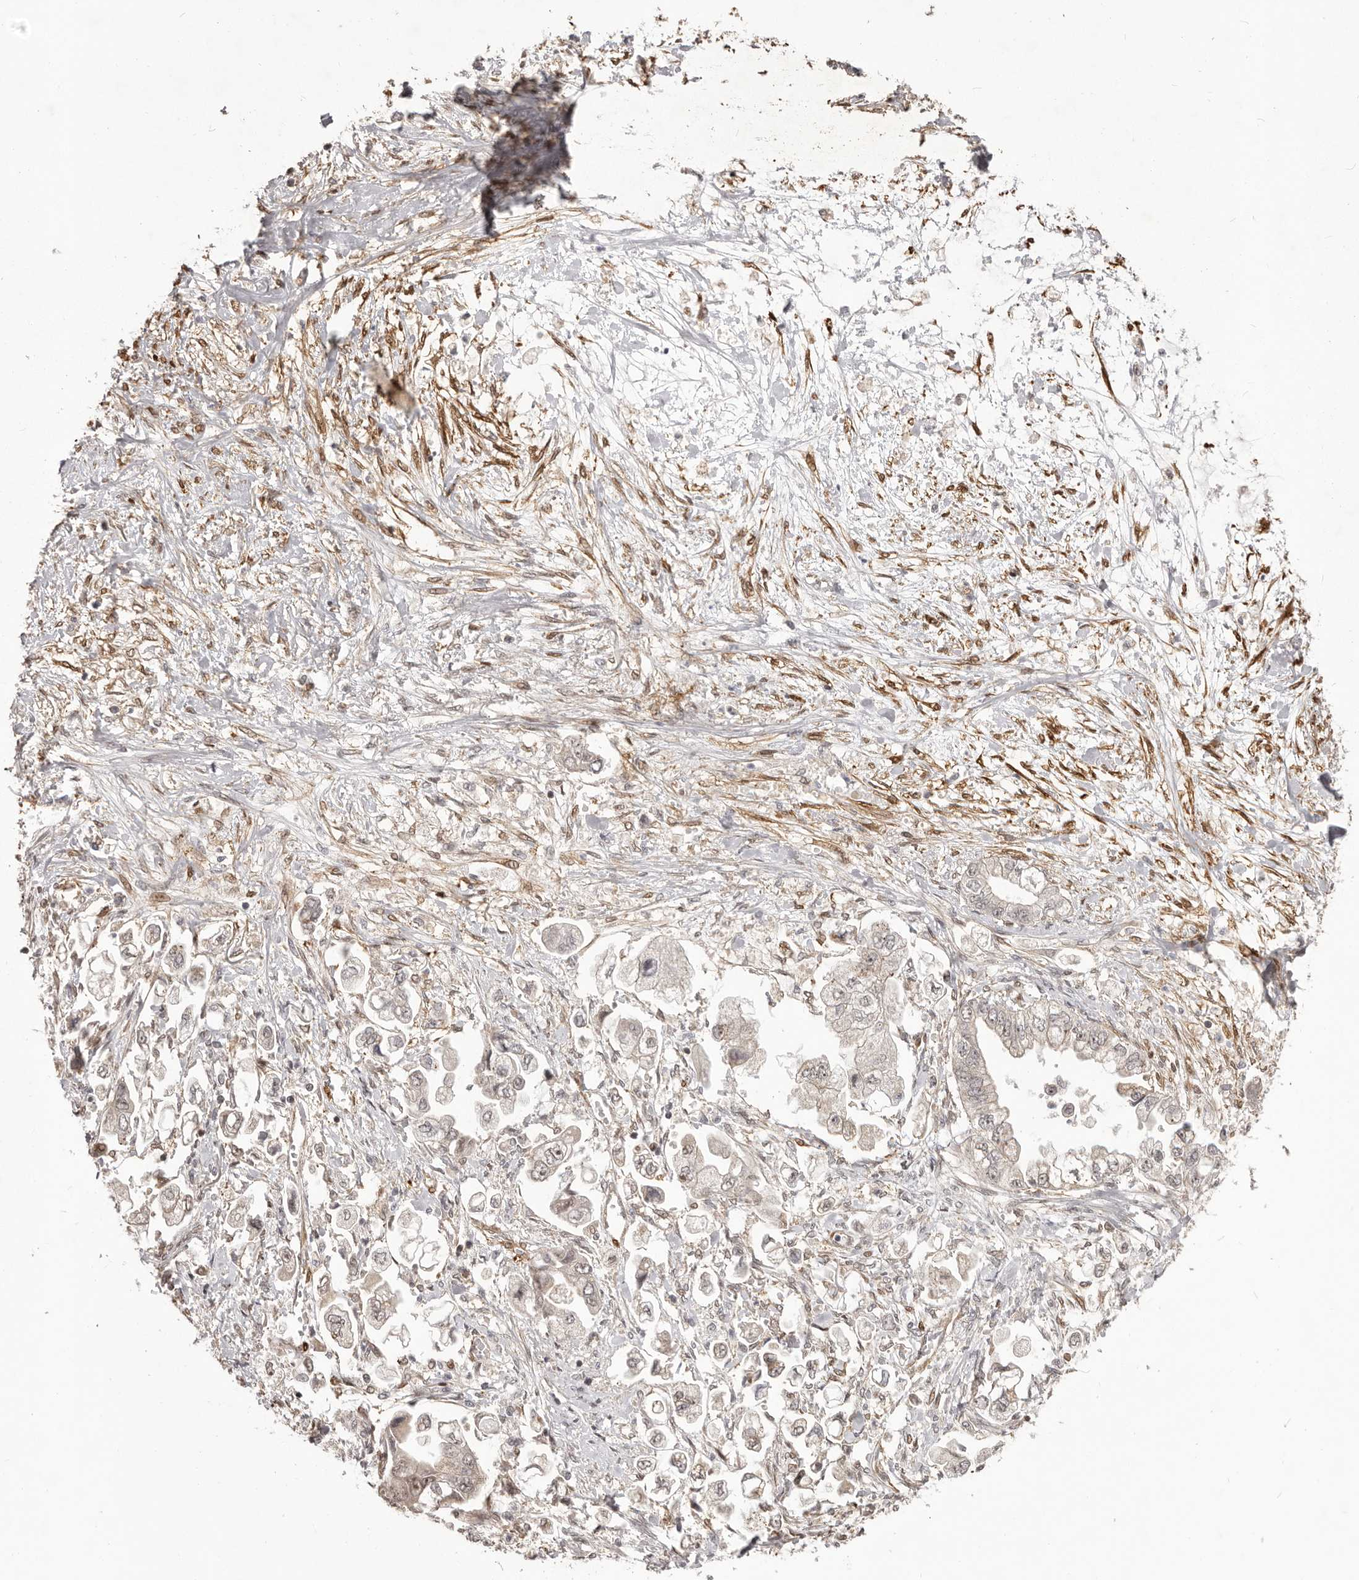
{"staining": {"intensity": "negative", "quantity": "none", "location": "none"}, "tissue": "stomach cancer", "cell_type": "Tumor cells", "image_type": "cancer", "snomed": [{"axis": "morphology", "description": "Adenocarcinoma, NOS"}, {"axis": "topography", "description": "Stomach"}], "caption": "An immunohistochemistry micrograph of stomach cancer (adenocarcinoma) is shown. There is no staining in tumor cells of stomach cancer (adenocarcinoma).", "gene": "GFOD1", "patient": {"sex": "male", "age": 62}}